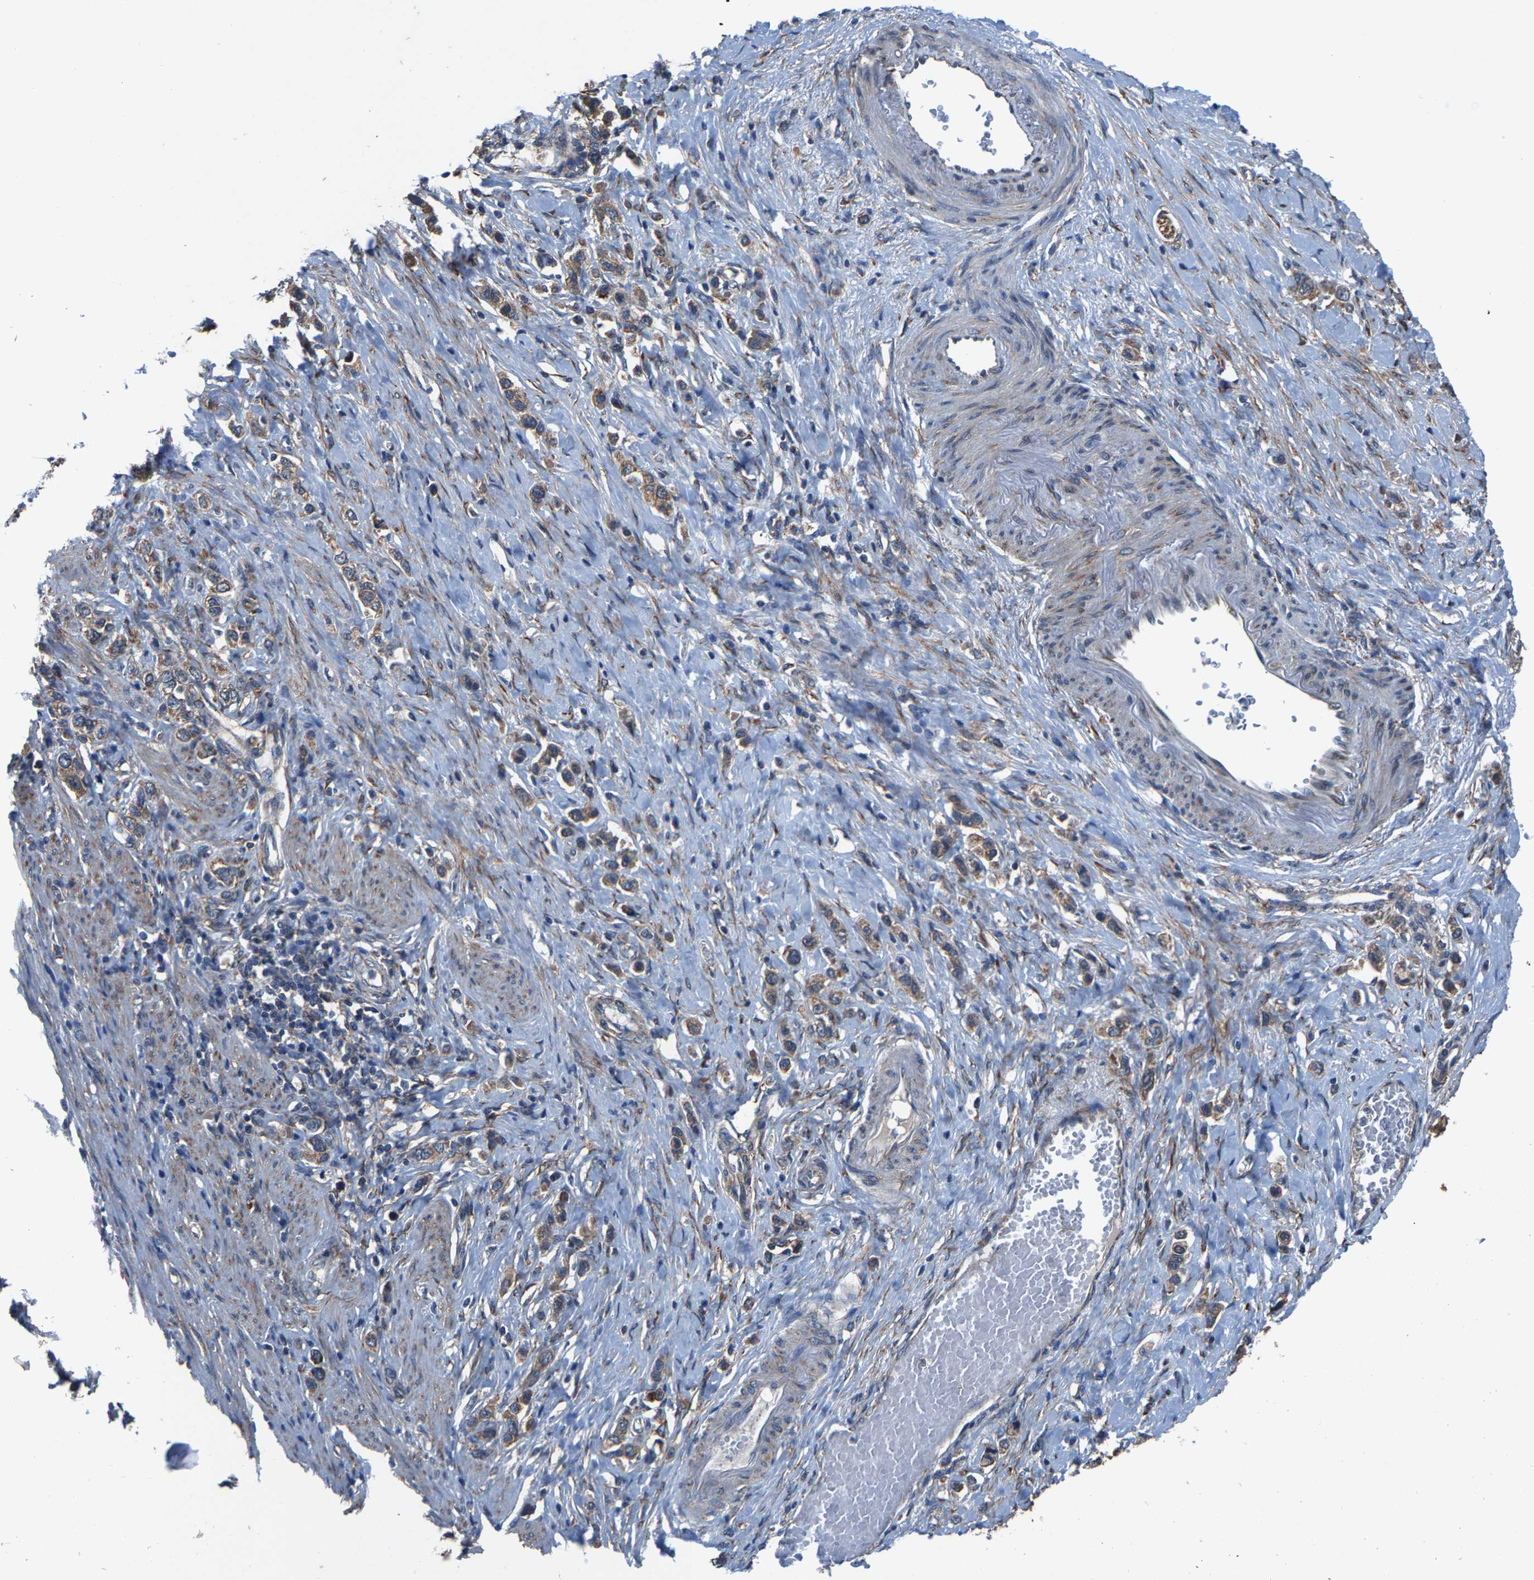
{"staining": {"intensity": "moderate", "quantity": ">75%", "location": "cytoplasmic/membranous"}, "tissue": "stomach cancer", "cell_type": "Tumor cells", "image_type": "cancer", "snomed": [{"axis": "morphology", "description": "Adenocarcinoma, NOS"}, {"axis": "topography", "description": "Stomach"}], "caption": "An image of human stomach cancer (adenocarcinoma) stained for a protein exhibits moderate cytoplasmic/membranous brown staining in tumor cells. (DAB (3,3'-diaminobenzidine) = brown stain, brightfield microscopy at high magnification).", "gene": "PDP1", "patient": {"sex": "female", "age": 65}}